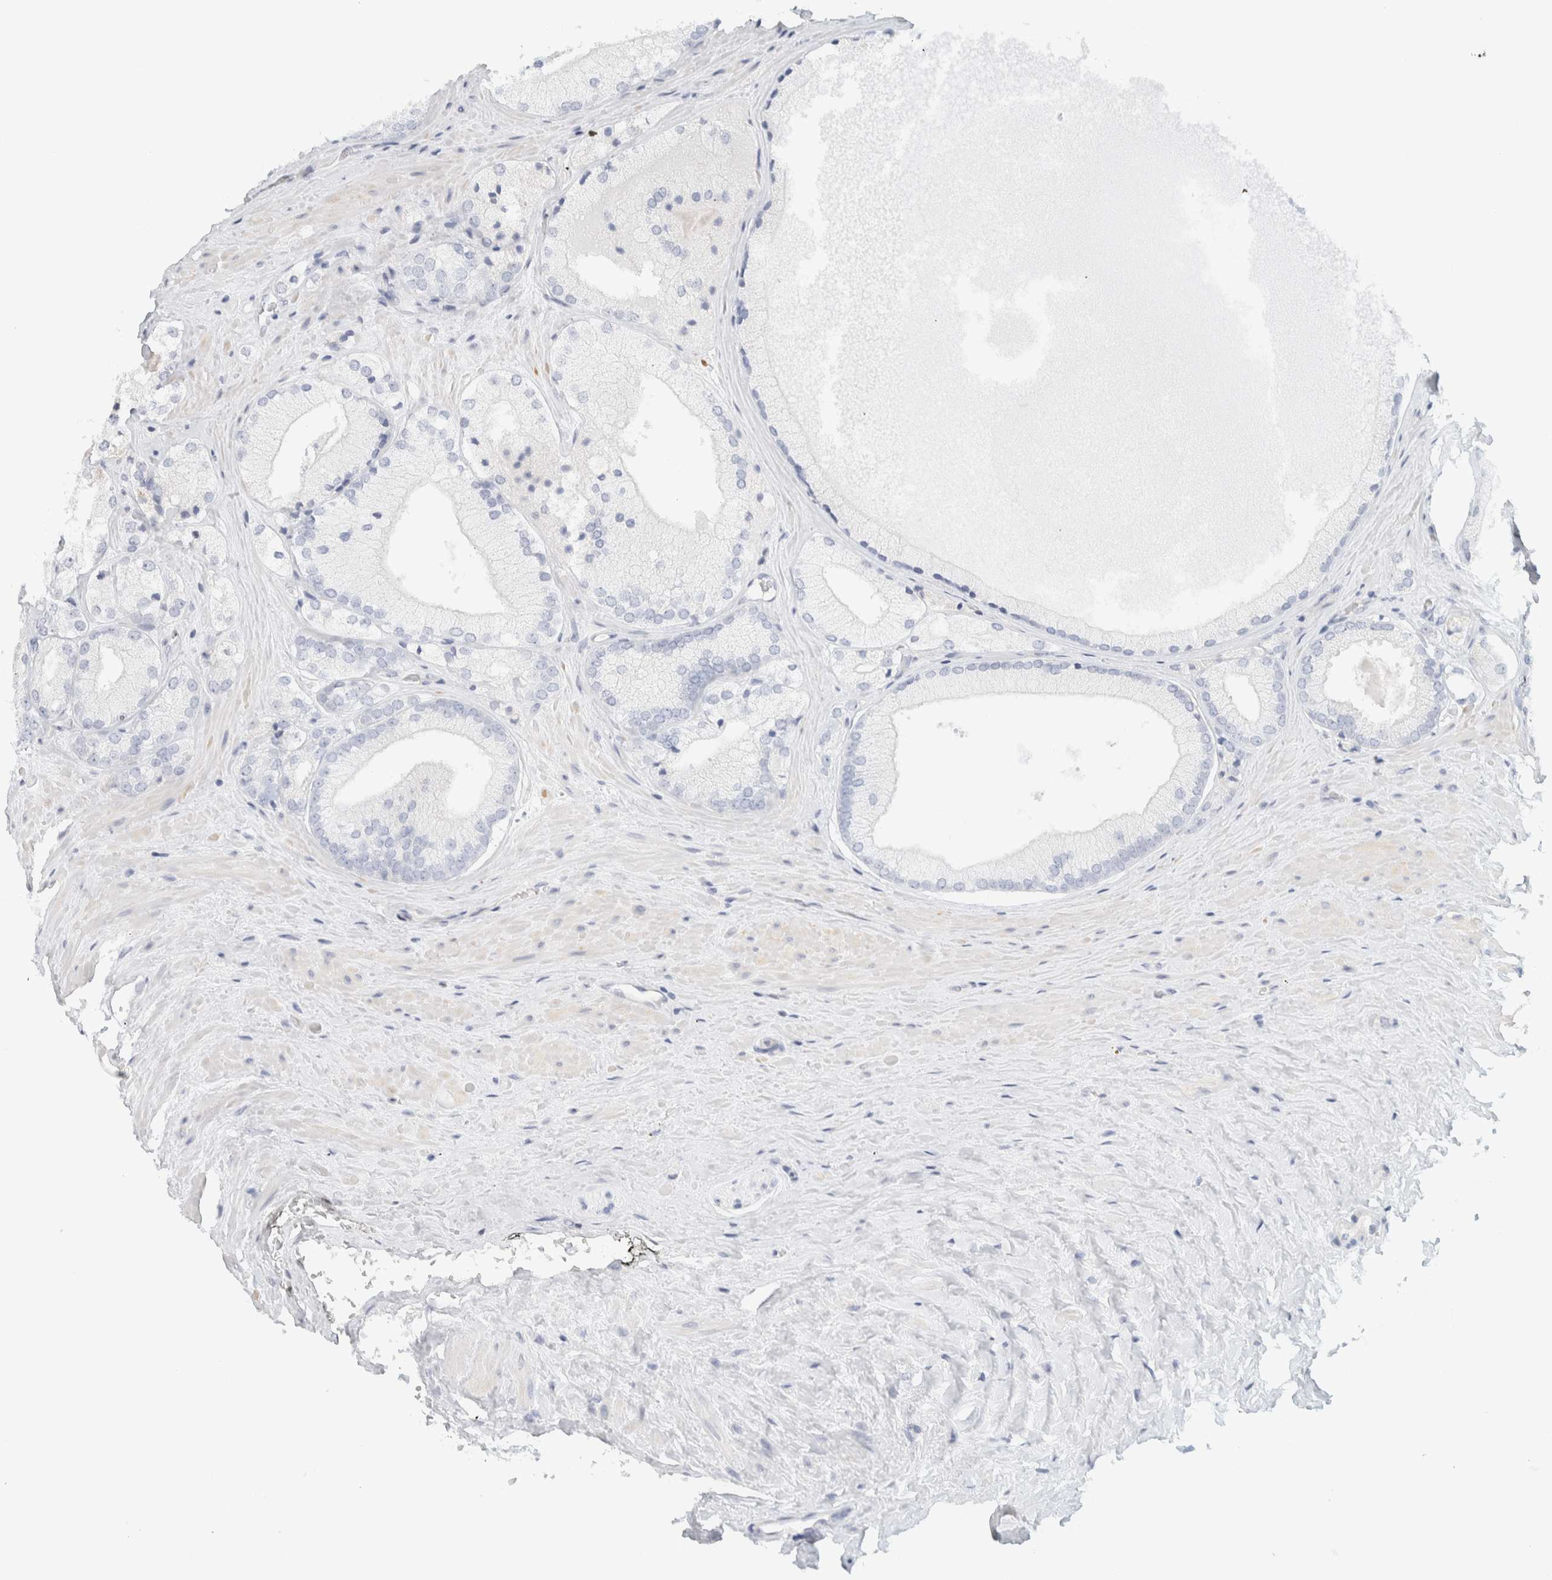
{"staining": {"intensity": "negative", "quantity": "none", "location": "none"}, "tissue": "prostate cancer", "cell_type": "Tumor cells", "image_type": "cancer", "snomed": [{"axis": "morphology", "description": "Adenocarcinoma, Low grade"}, {"axis": "topography", "description": "Prostate"}], "caption": "Immunohistochemistry (IHC) histopathology image of prostate adenocarcinoma (low-grade) stained for a protein (brown), which demonstrates no staining in tumor cells.", "gene": "ARHGAP27", "patient": {"sex": "male", "age": 65}}